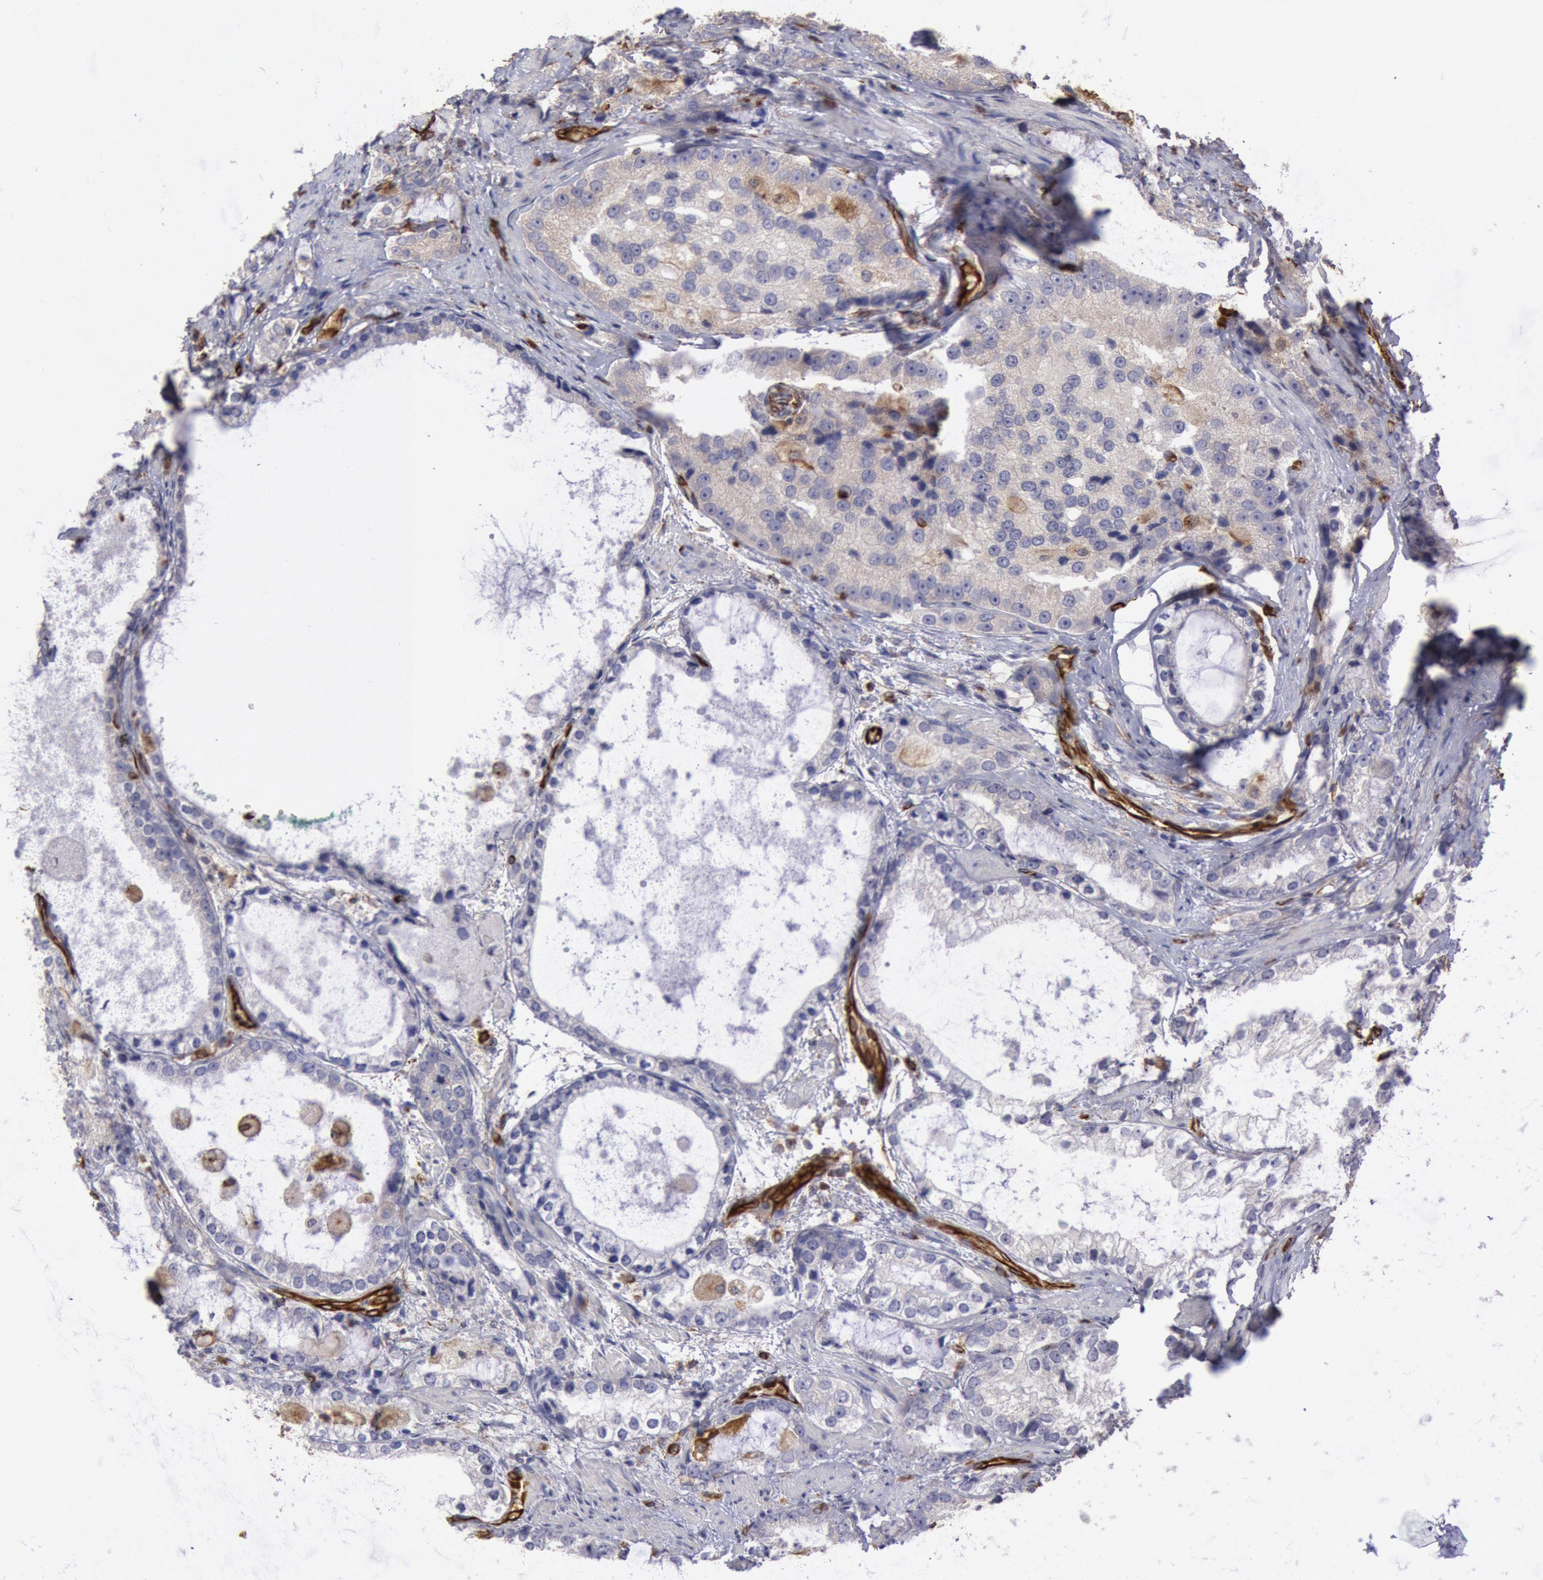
{"staining": {"intensity": "weak", "quantity": ">75%", "location": "cytoplasmic/membranous"}, "tissue": "prostate cancer", "cell_type": "Tumor cells", "image_type": "cancer", "snomed": [{"axis": "morphology", "description": "Adenocarcinoma, High grade"}, {"axis": "topography", "description": "Prostate"}], "caption": "Prostate adenocarcinoma (high-grade) stained with a brown dye displays weak cytoplasmic/membranous positive positivity in approximately >75% of tumor cells.", "gene": "RNF139", "patient": {"sex": "male", "age": 63}}